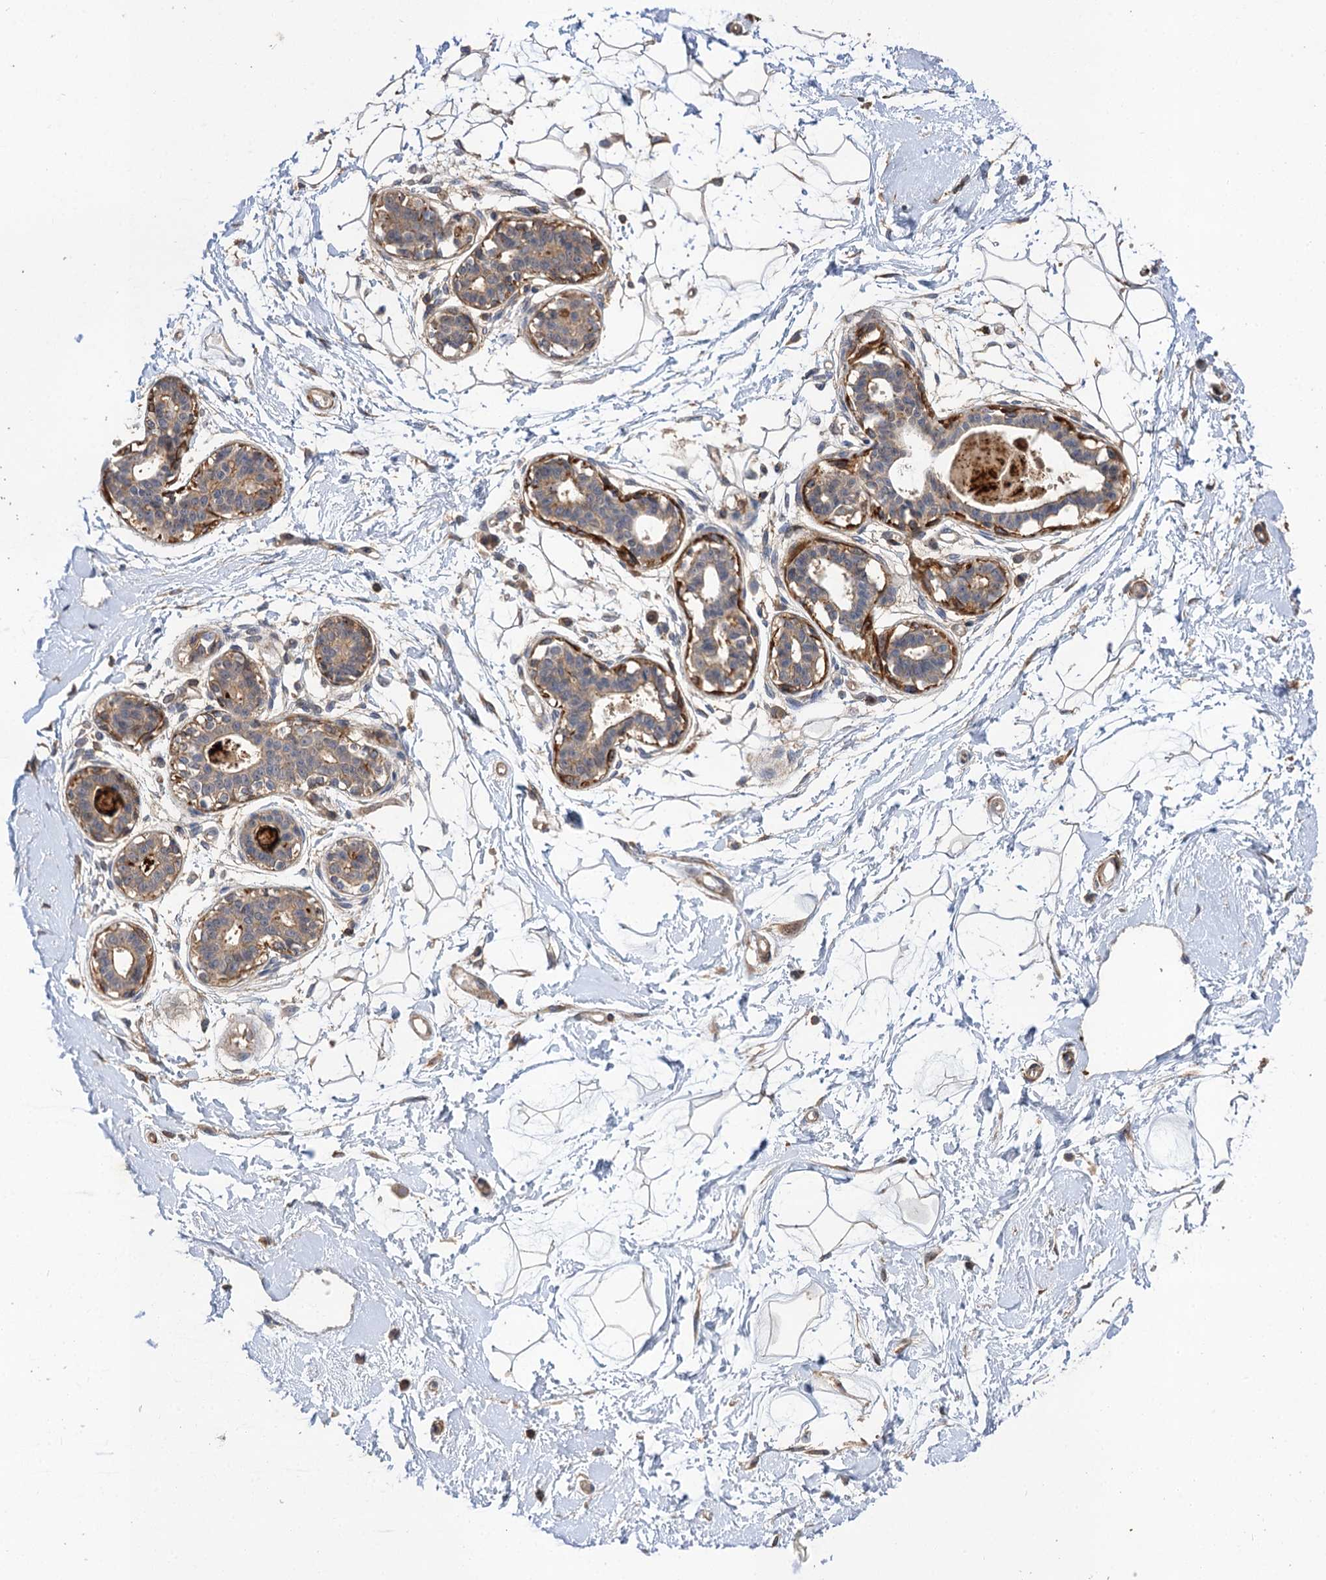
{"staining": {"intensity": "weak", "quantity": ">75%", "location": "cytoplasmic/membranous"}, "tissue": "breast", "cell_type": "Adipocytes", "image_type": "normal", "snomed": [{"axis": "morphology", "description": "Normal tissue, NOS"}, {"axis": "topography", "description": "Breast"}], "caption": "A high-resolution micrograph shows IHC staining of normal breast, which shows weak cytoplasmic/membranous staining in about >75% of adipocytes. (DAB (3,3'-diaminobenzidine) = brown stain, brightfield microscopy at high magnification).", "gene": "FBXW8", "patient": {"sex": "female", "age": 45}}